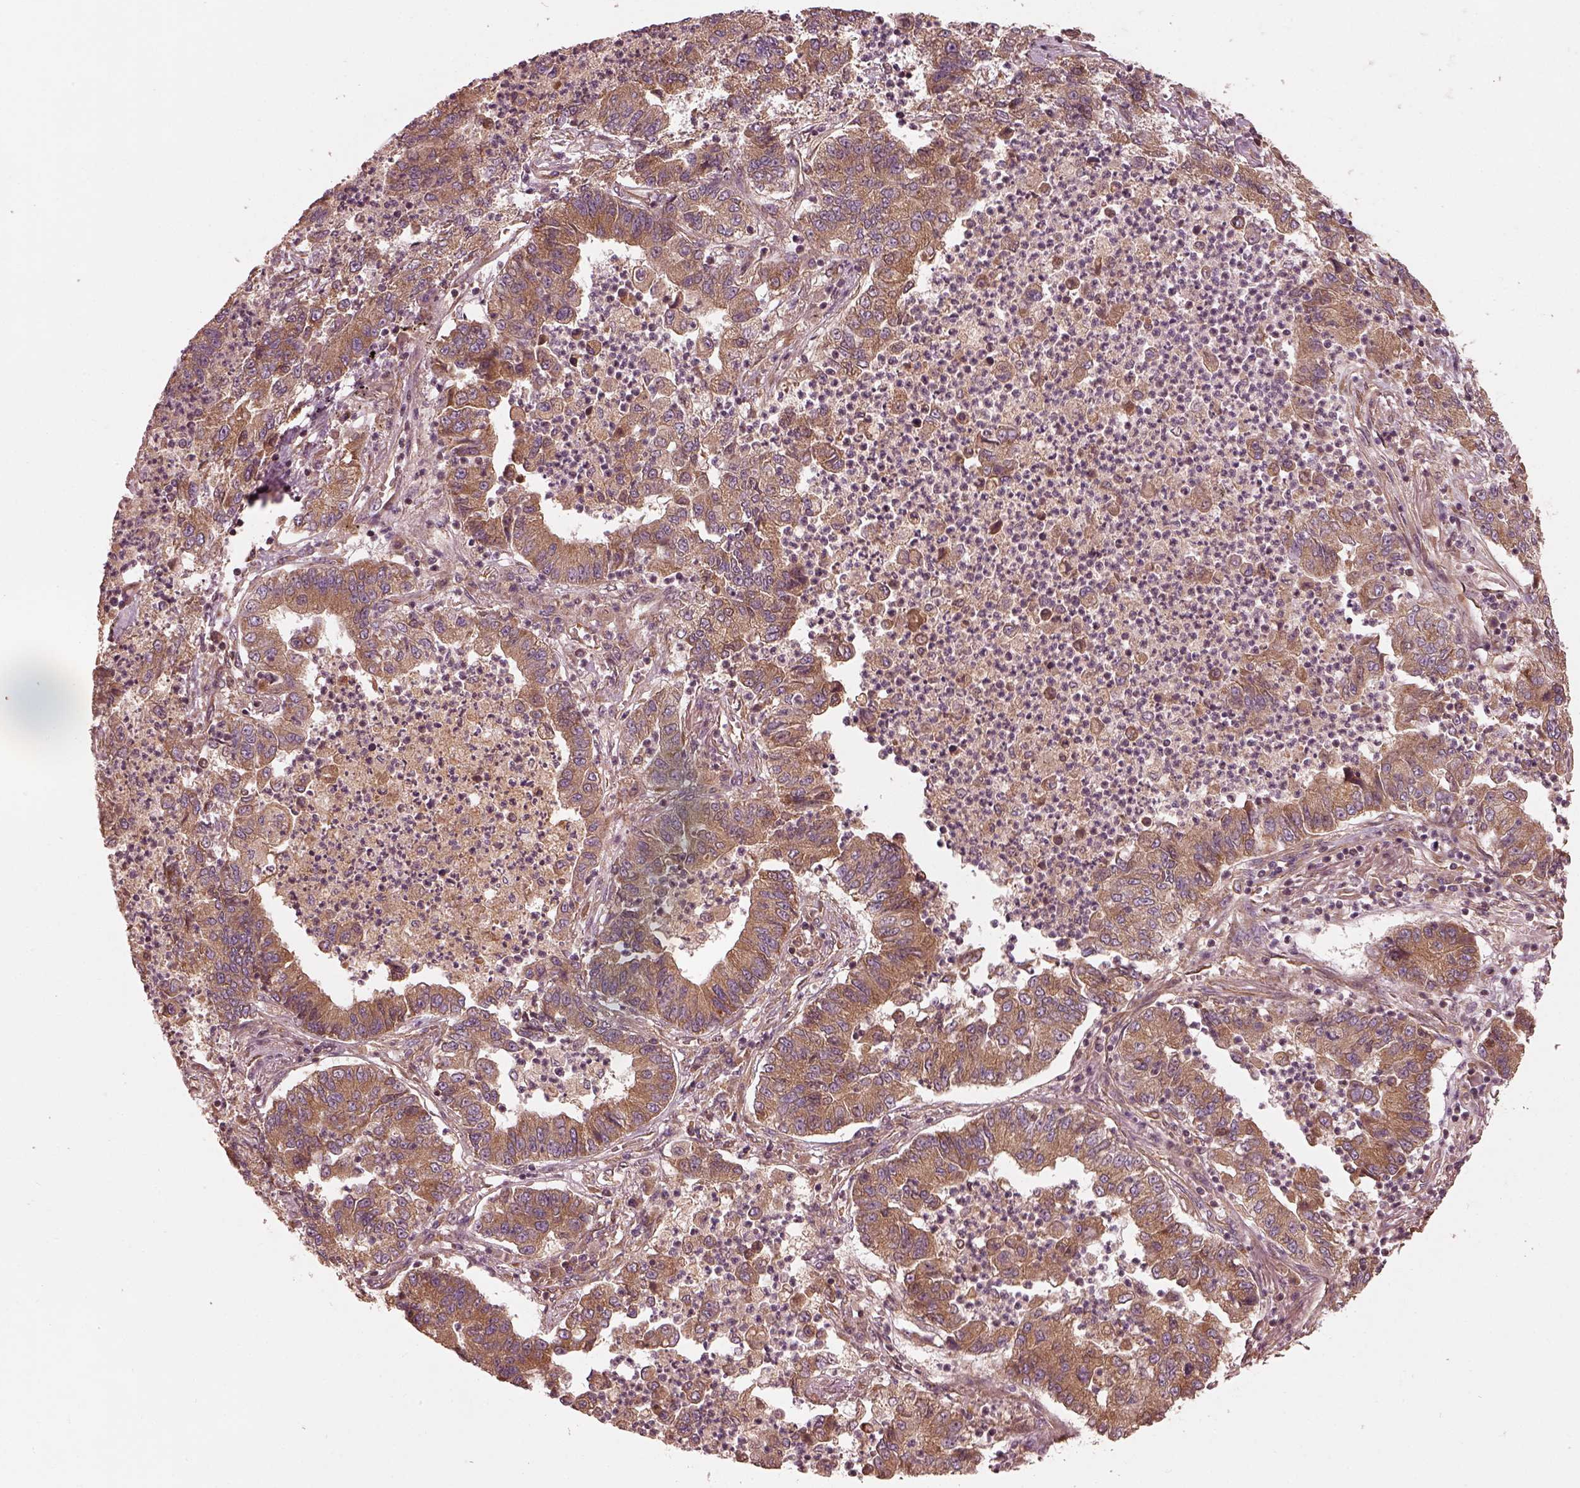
{"staining": {"intensity": "moderate", "quantity": ">75%", "location": "cytoplasmic/membranous"}, "tissue": "lung cancer", "cell_type": "Tumor cells", "image_type": "cancer", "snomed": [{"axis": "morphology", "description": "Adenocarcinoma, NOS"}, {"axis": "topography", "description": "Lung"}], "caption": "A medium amount of moderate cytoplasmic/membranous staining is appreciated in approximately >75% of tumor cells in lung cancer (adenocarcinoma) tissue.", "gene": "PIK3R2", "patient": {"sex": "female", "age": 57}}